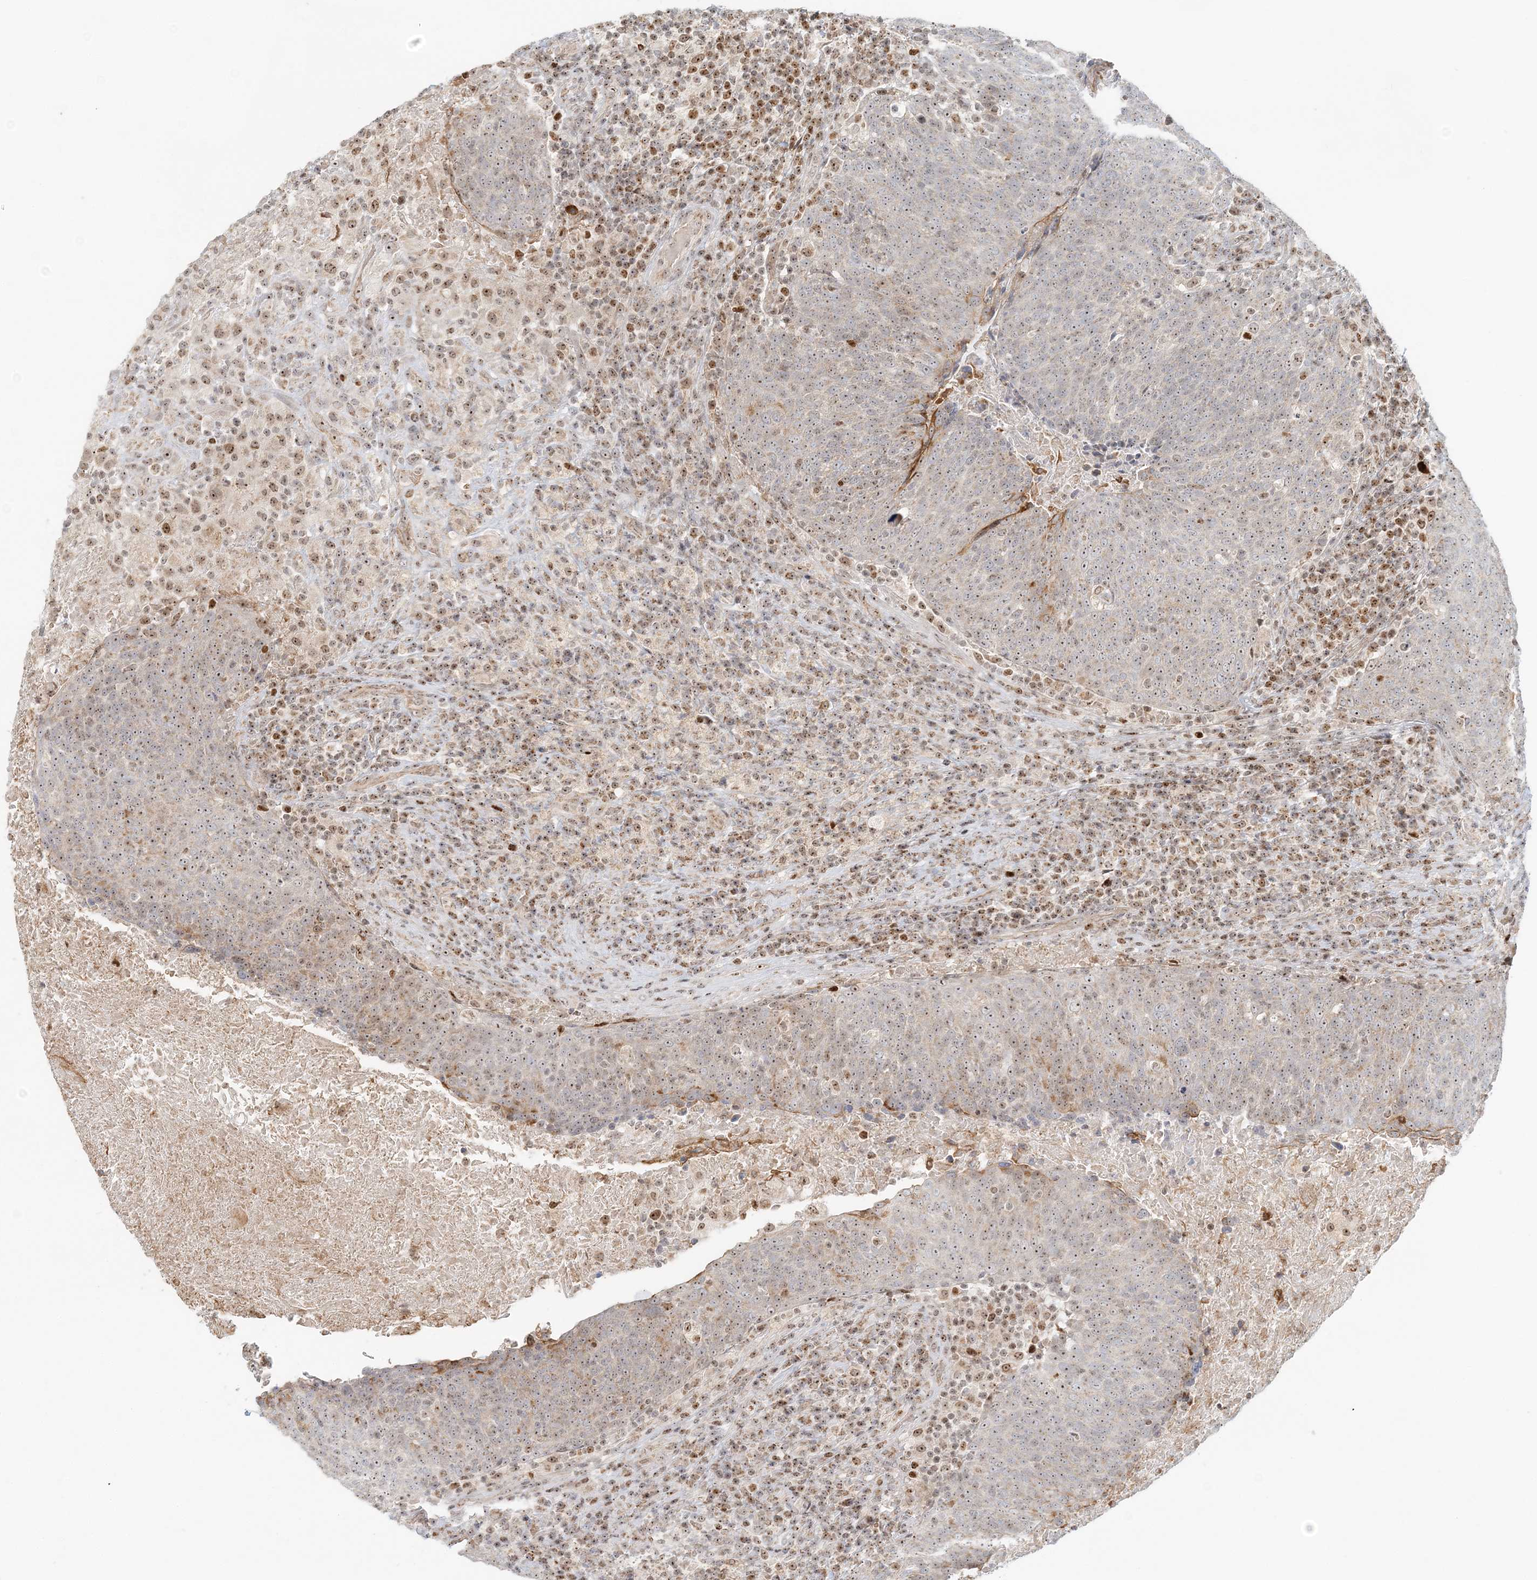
{"staining": {"intensity": "weak", "quantity": ">75%", "location": "nuclear"}, "tissue": "head and neck cancer", "cell_type": "Tumor cells", "image_type": "cancer", "snomed": [{"axis": "morphology", "description": "Squamous cell carcinoma, NOS"}, {"axis": "morphology", "description": "Squamous cell carcinoma, metastatic, NOS"}, {"axis": "topography", "description": "Lymph node"}, {"axis": "topography", "description": "Head-Neck"}], "caption": "There is low levels of weak nuclear positivity in tumor cells of head and neck cancer, as demonstrated by immunohistochemical staining (brown color).", "gene": "UBE2F", "patient": {"sex": "male", "age": 62}}